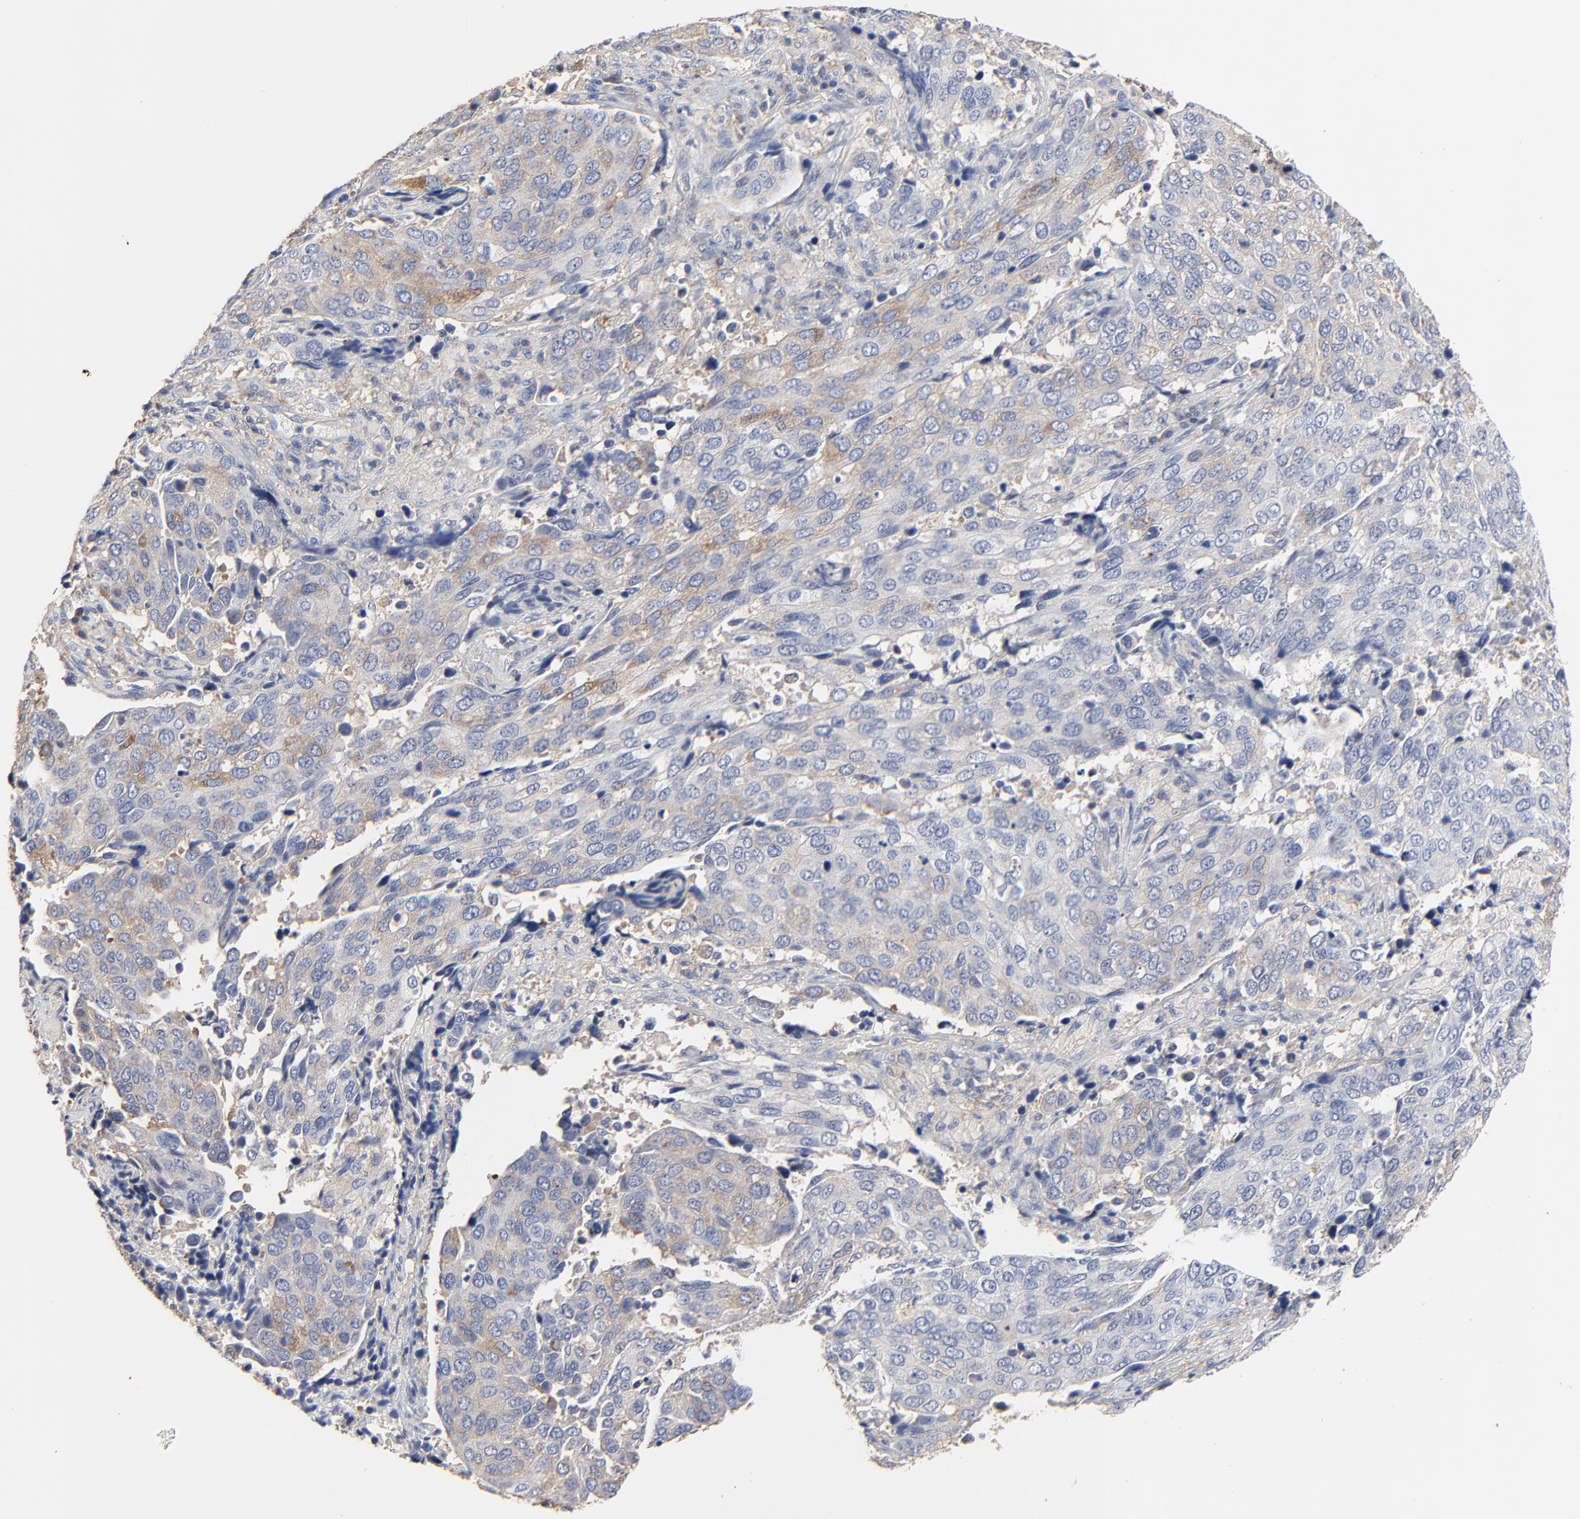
{"staining": {"intensity": "weak", "quantity": ">75%", "location": "cytoplasmic/membranous"}, "tissue": "cervical cancer", "cell_type": "Tumor cells", "image_type": "cancer", "snomed": [{"axis": "morphology", "description": "Squamous cell carcinoma, NOS"}, {"axis": "topography", "description": "Cervix"}], "caption": "A micrograph of cervical squamous cell carcinoma stained for a protein reveals weak cytoplasmic/membranous brown staining in tumor cells. (brown staining indicates protein expression, while blue staining denotes nuclei).", "gene": "NXF3", "patient": {"sex": "female", "age": 54}}